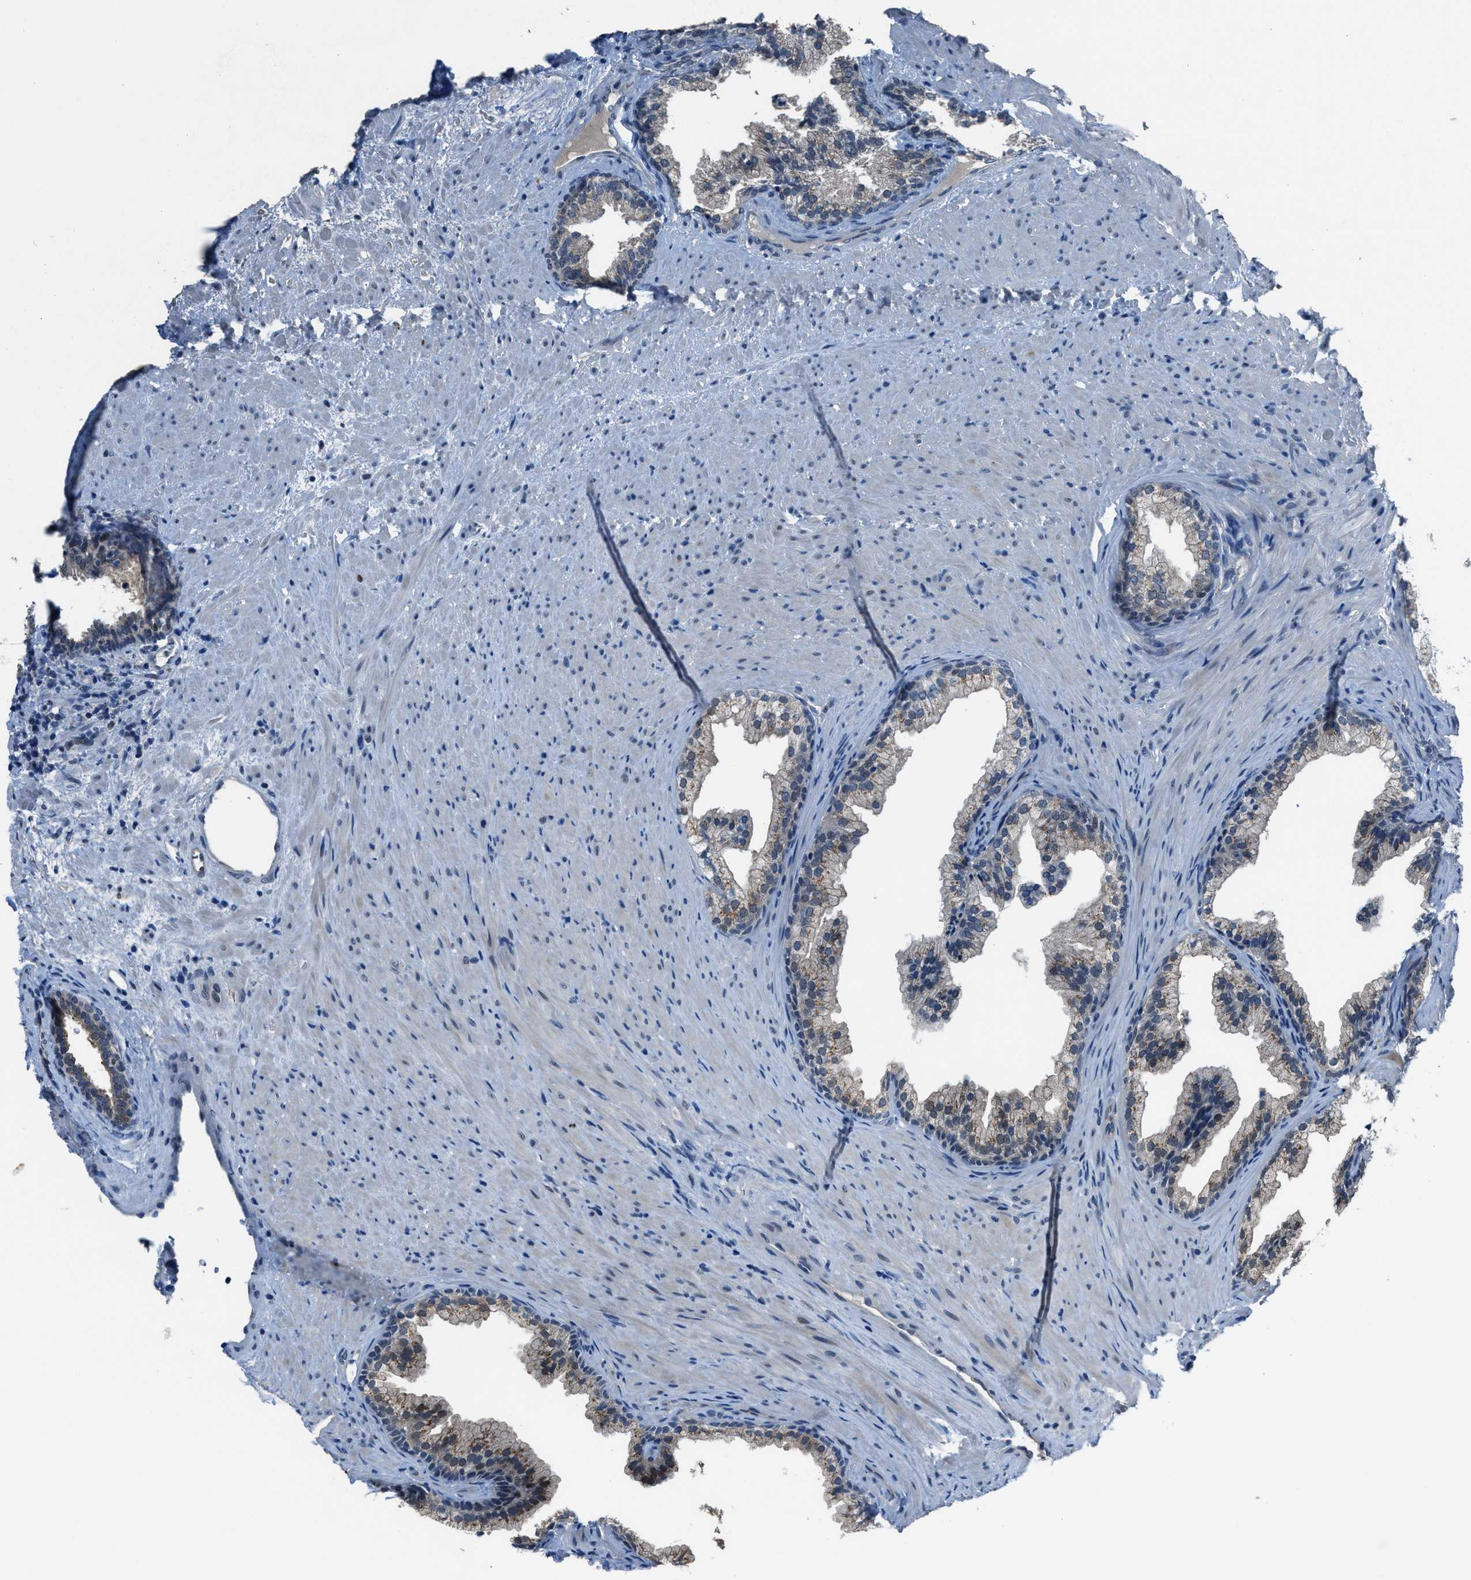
{"staining": {"intensity": "moderate", "quantity": "25%-75%", "location": "cytoplasmic/membranous,nuclear"}, "tissue": "prostate", "cell_type": "Glandular cells", "image_type": "normal", "snomed": [{"axis": "morphology", "description": "Normal tissue, NOS"}, {"axis": "topography", "description": "Prostate"}], "caption": "Immunohistochemical staining of unremarkable human prostate exhibits 25%-75% levels of moderate cytoplasmic/membranous,nuclear protein staining in approximately 25%-75% of glandular cells. The staining was performed using DAB (3,3'-diaminobenzidine) to visualize the protein expression in brown, while the nuclei were stained in blue with hematoxylin (Magnification: 20x).", "gene": "DUSP19", "patient": {"sex": "male", "age": 76}}